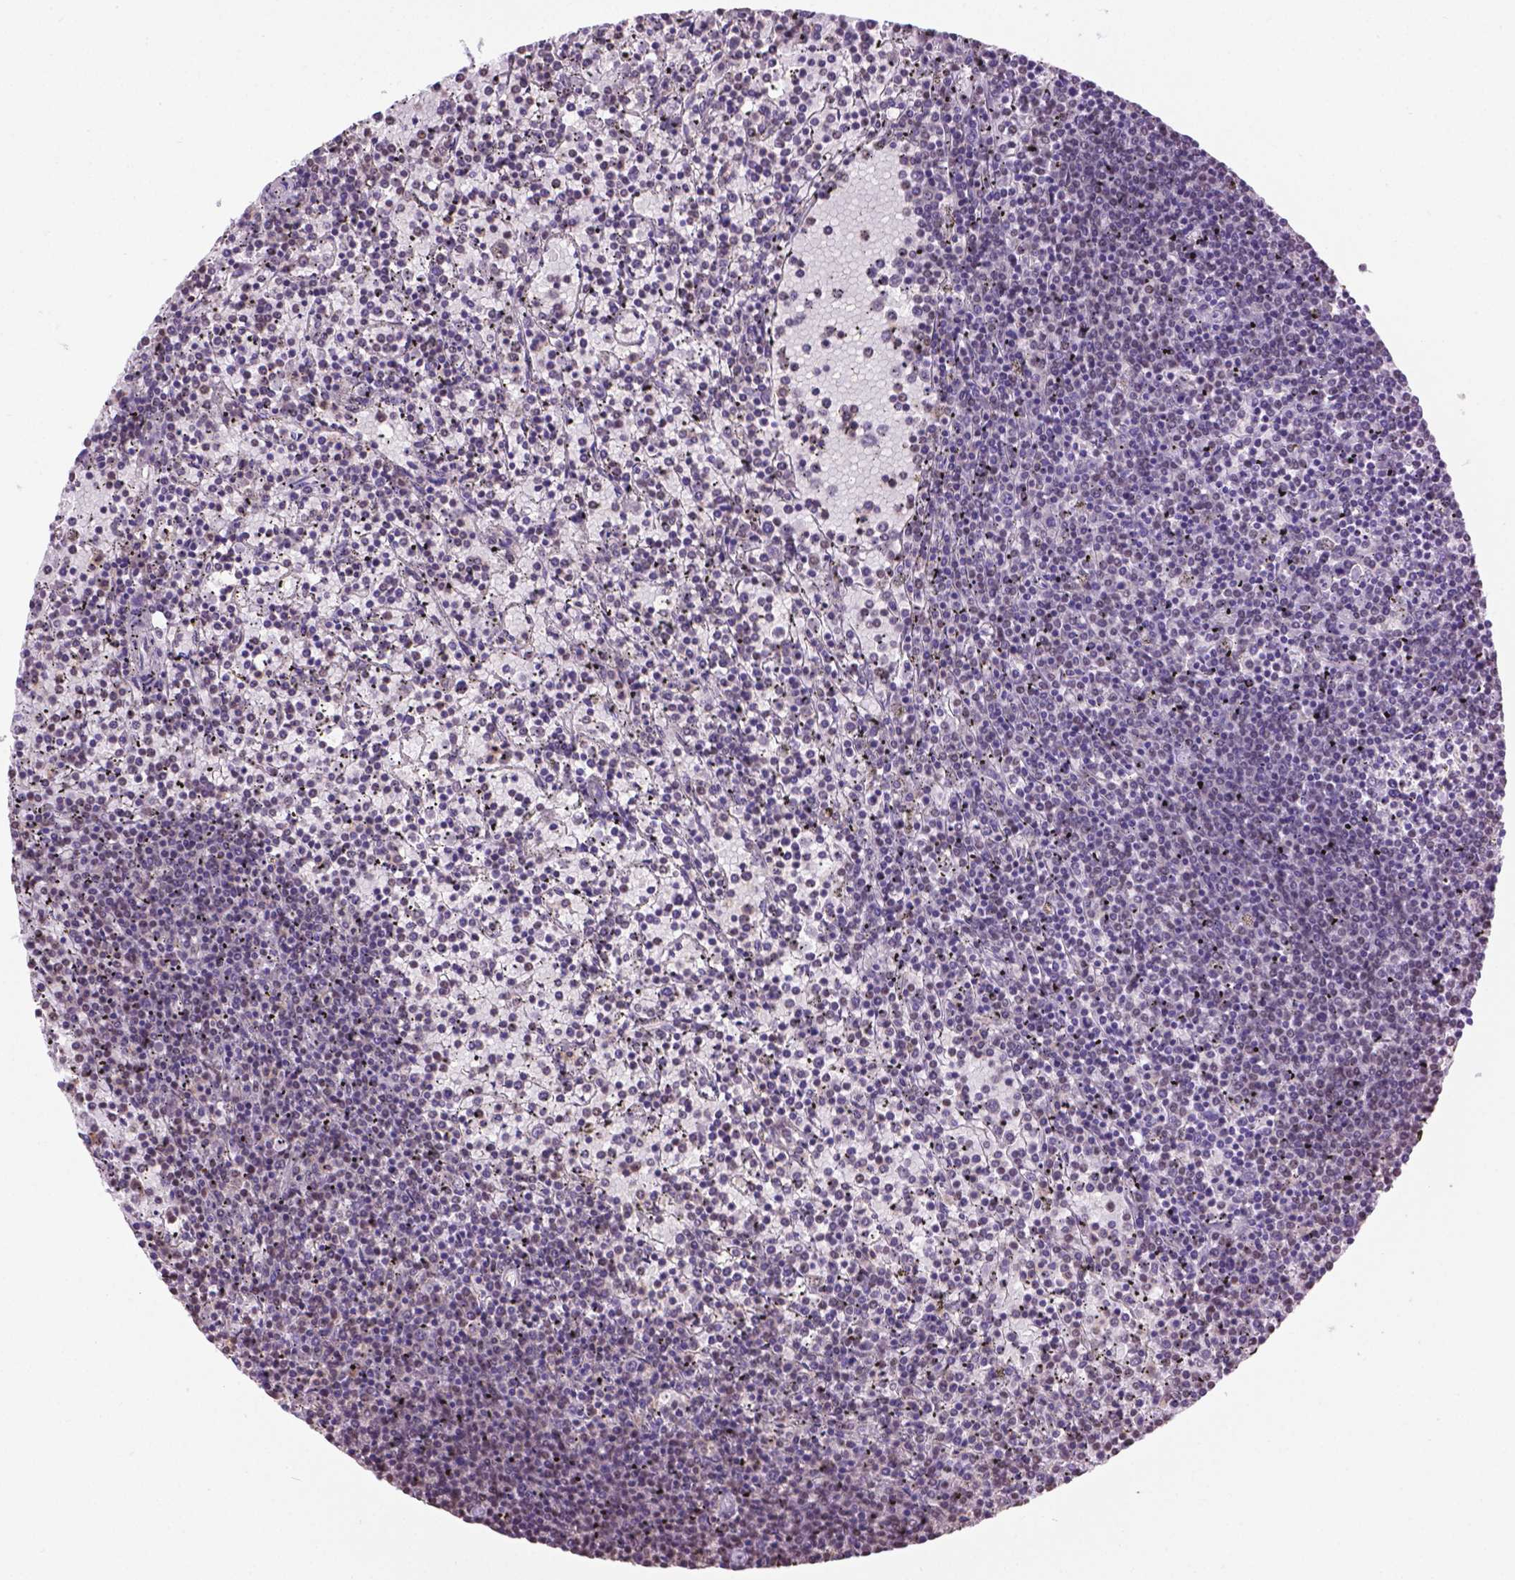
{"staining": {"intensity": "negative", "quantity": "none", "location": "none"}, "tissue": "lymphoma", "cell_type": "Tumor cells", "image_type": "cancer", "snomed": [{"axis": "morphology", "description": "Malignant lymphoma, non-Hodgkin's type, Low grade"}, {"axis": "topography", "description": "Spleen"}], "caption": "Lymphoma was stained to show a protein in brown. There is no significant staining in tumor cells.", "gene": "ABI2", "patient": {"sex": "female", "age": 77}}